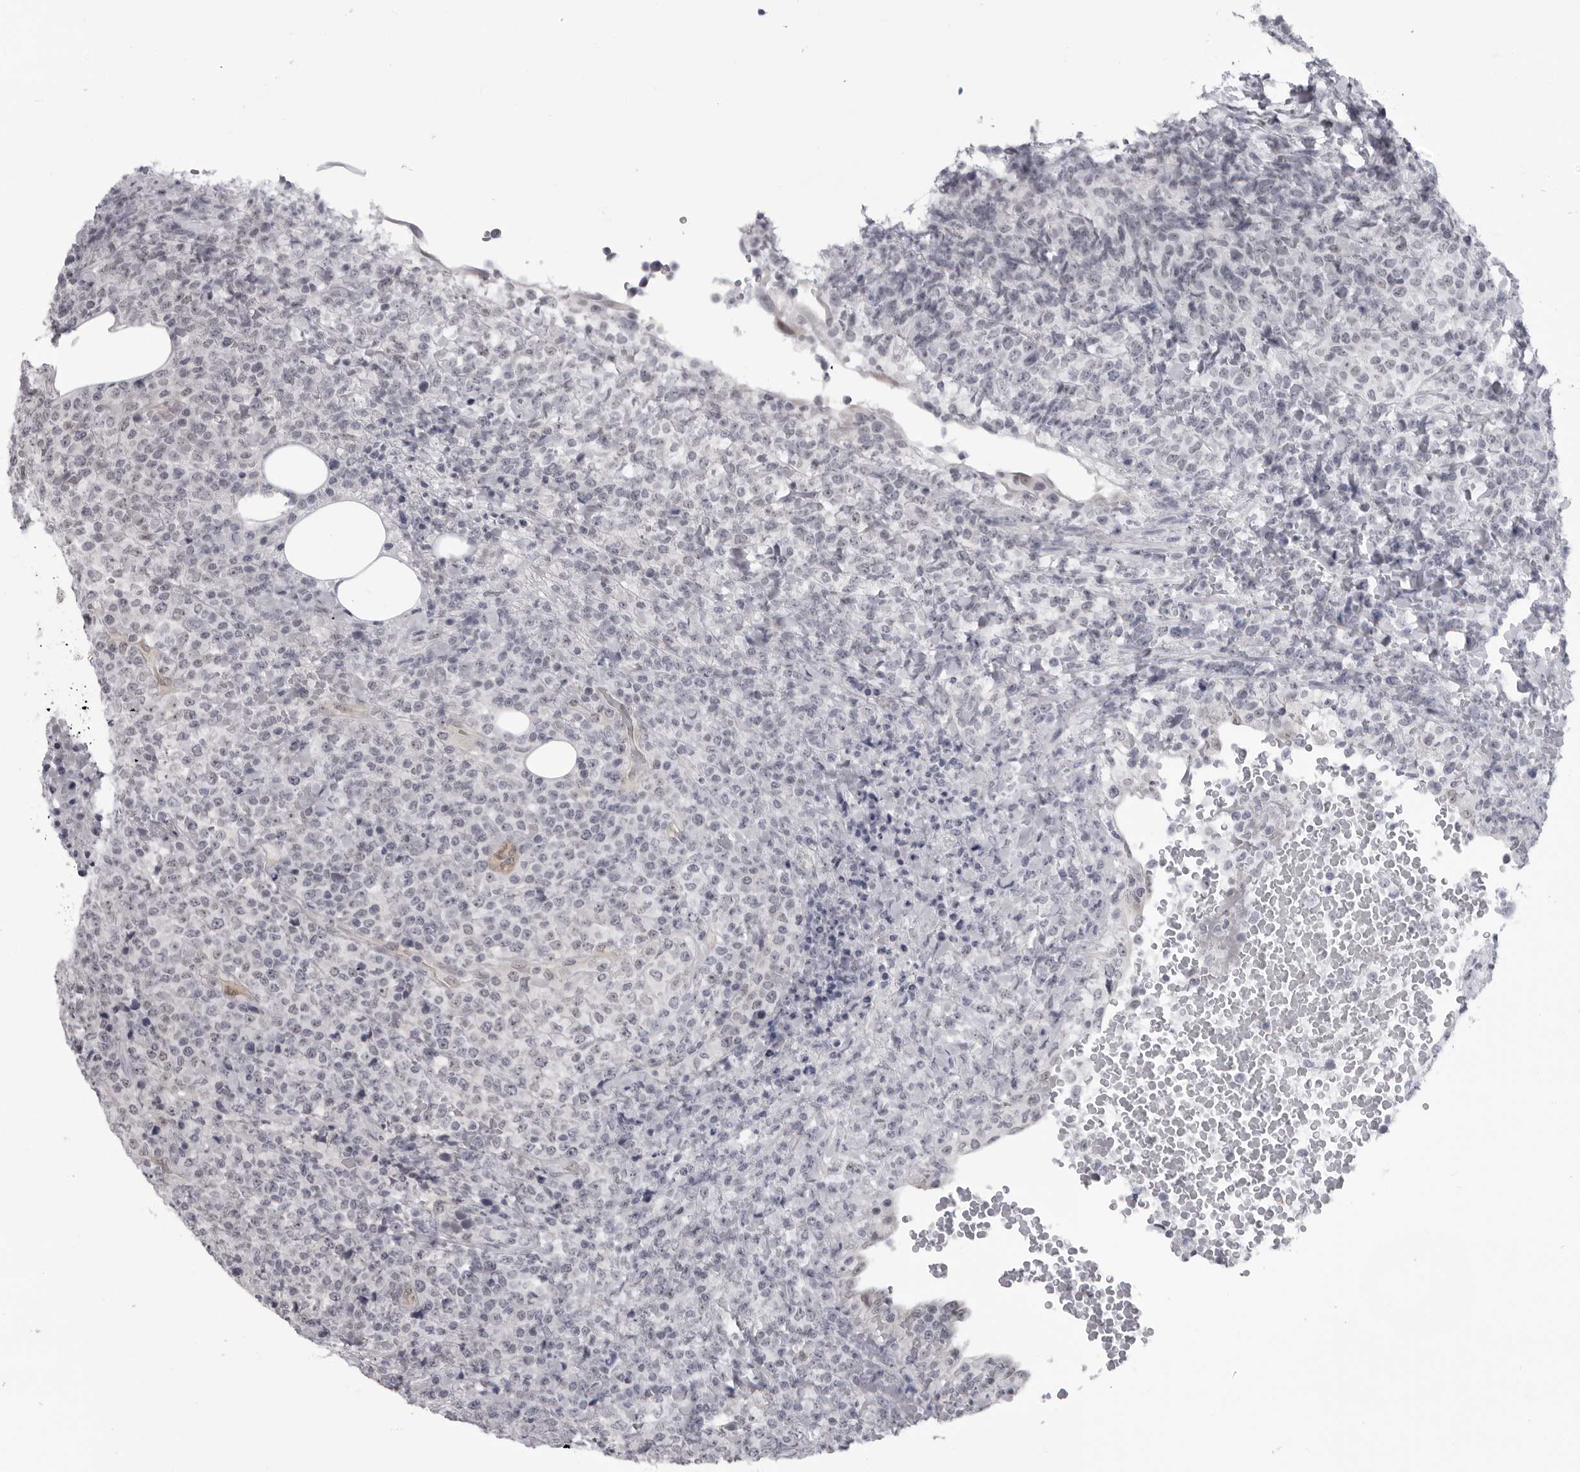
{"staining": {"intensity": "negative", "quantity": "none", "location": "none"}, "tissue": "lymphoma", "cell_type": "Tumor cells", "image_type": "cancer", "snomed": [{"axis": "morphology", "description": "Malignant lymphoma, non-Hodgkin's type, High grade"}, {"axis": "topography", "description": "Lymph node"}], "caption": "A micrograph of malignant lymphoma, non-Hodgkin's type (high-grade) stained for a protein shows no brown staining in tumor cells.", "gene": "MAPK12", "patient": {"sex": "male", "age": 13}}